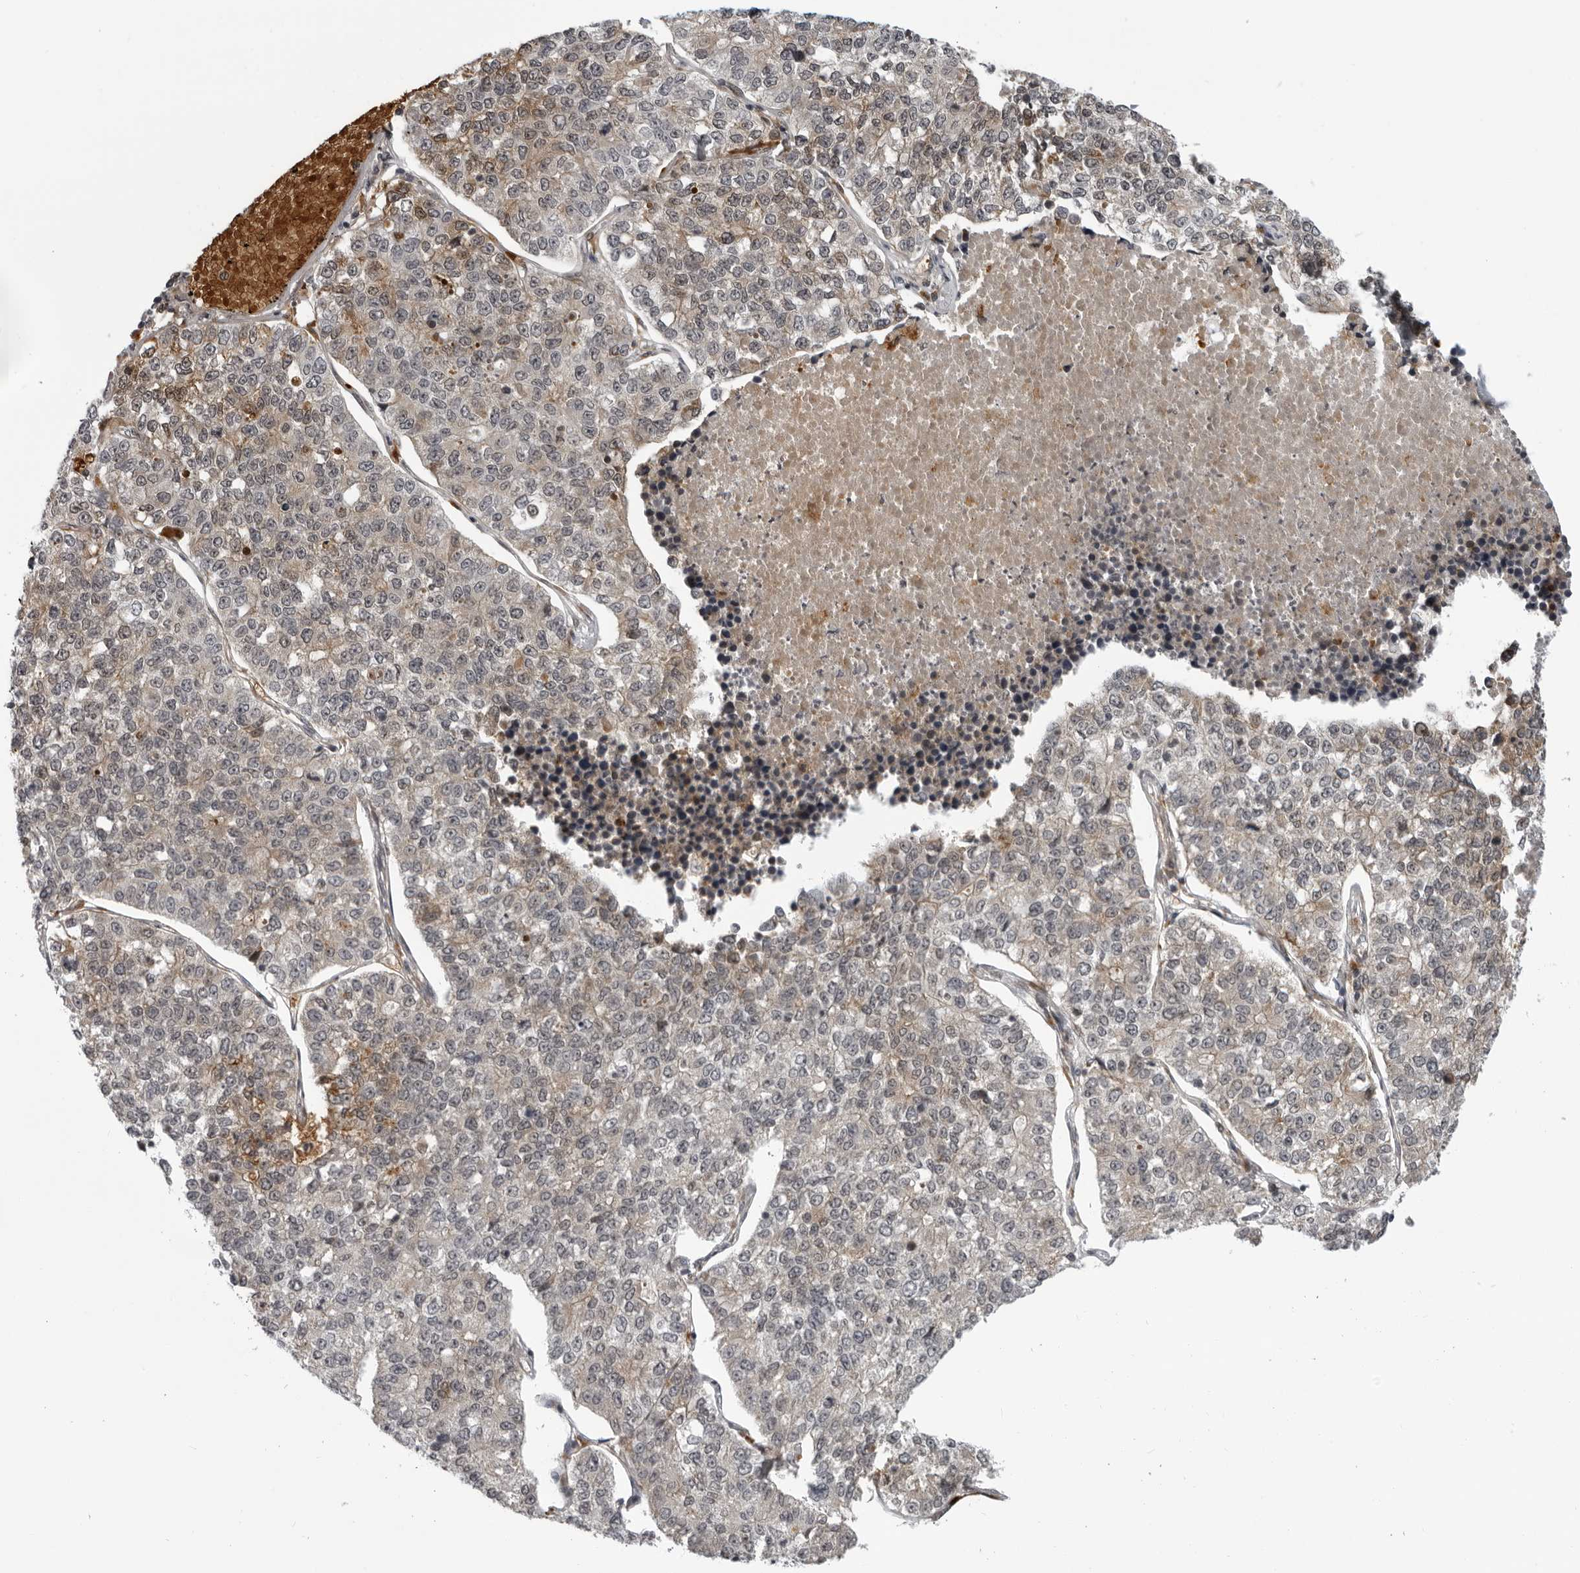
{"staining": {"intensity": "weak", "quantity": "<25%", "location": "cytoplasmic/membranous"}, "tissue": "lung cancer", "cell_type": "Tumor cells", "image_type": "cancer", "snomed": [{"axis": "morphology", "description": "Adenocarcinoma, NOS"}, {"axis": "topography", "description": "Lung"}], "caption": "A high-resolution image shows immunohistochemistry staining of lung cancer, which demonstrates no significant staining in tumor cells. (Brightfield microscopy of DAB (3,3'-diaminobenzidine) immunohistochemistry at high magnification).", "gene": "THOP1", "patient": {"sex": "male", "age": 49}}